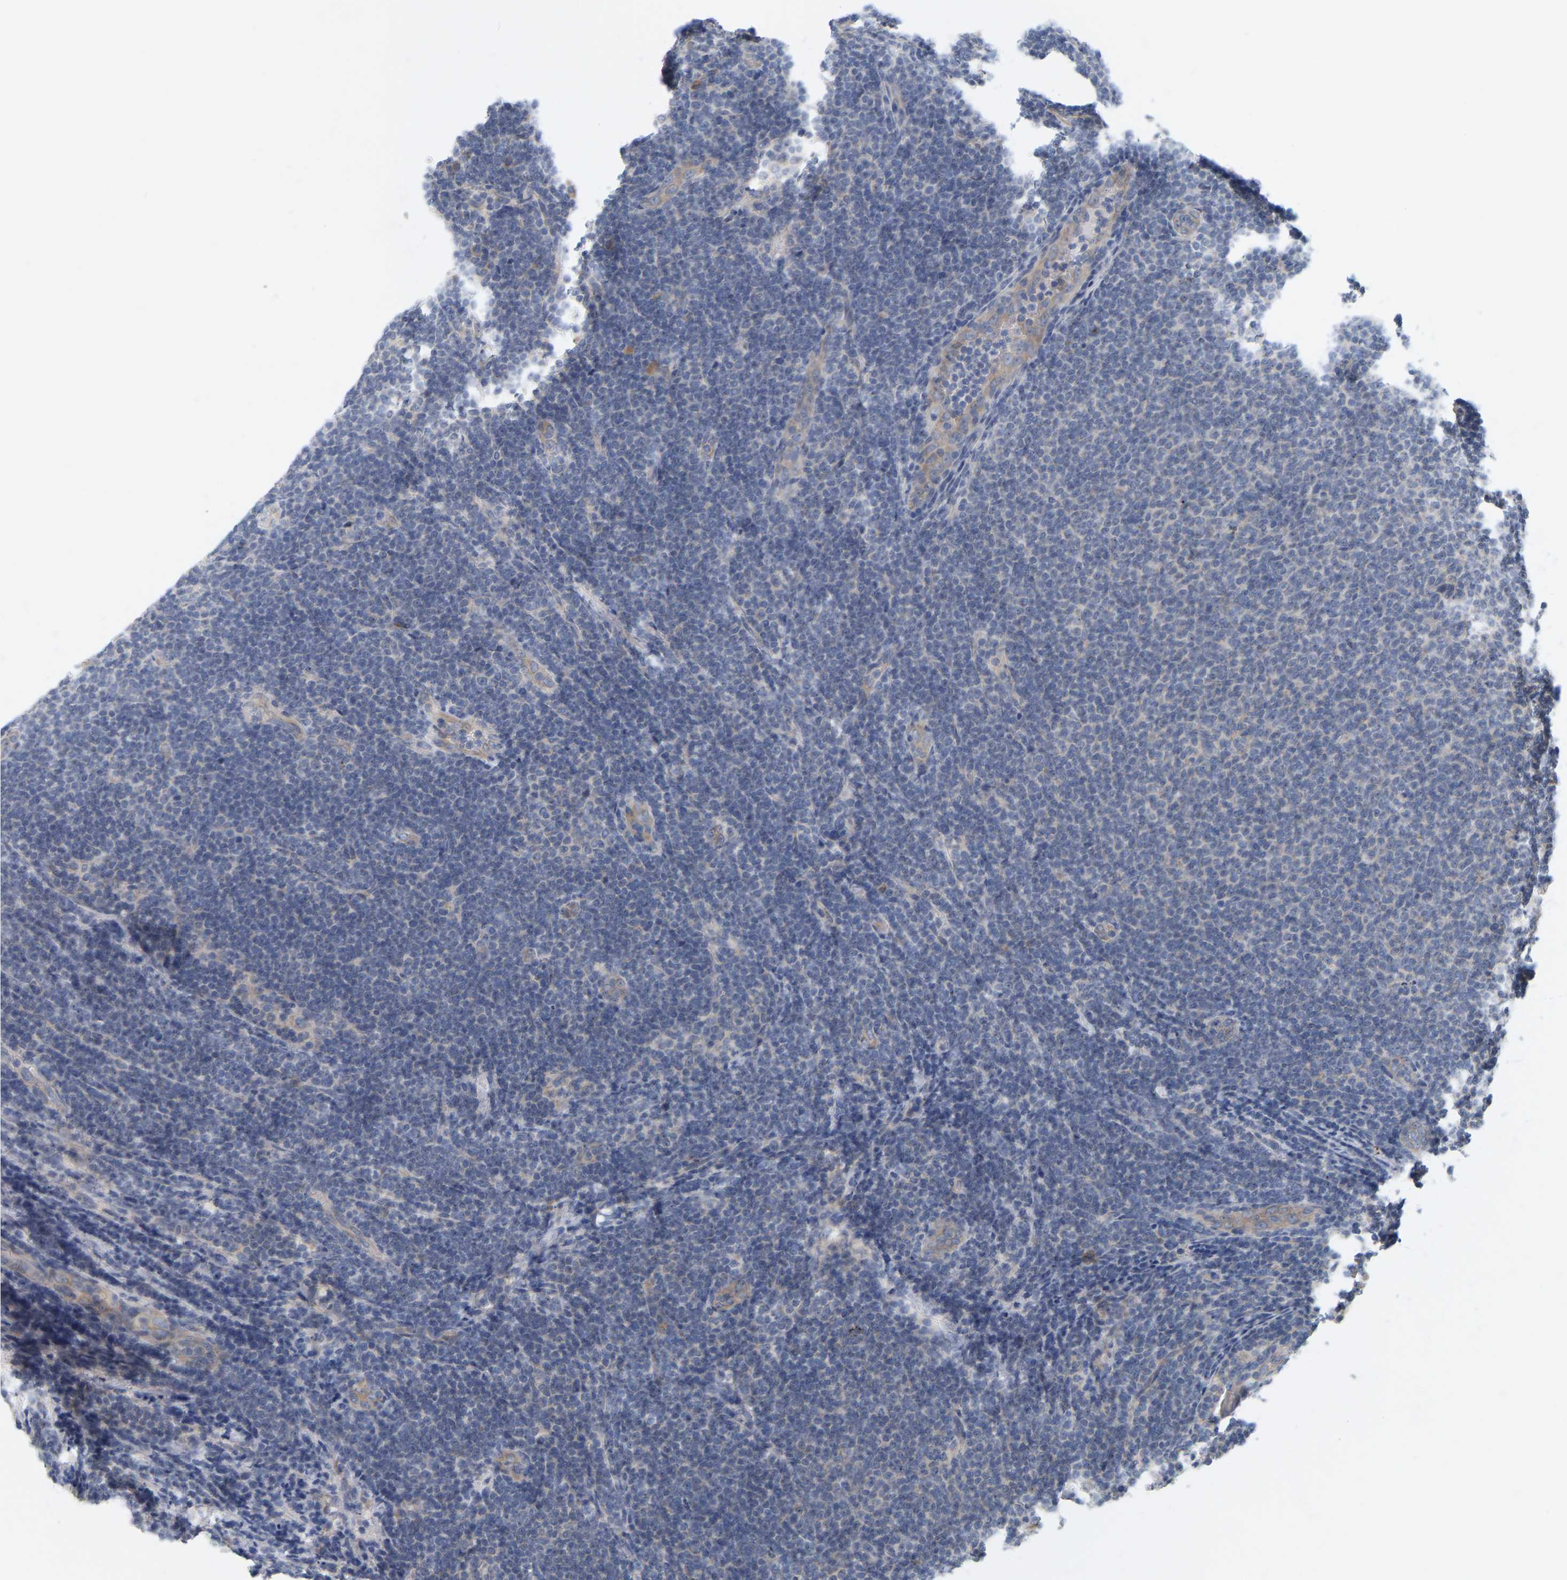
{"staining": {"intensity": "negative", "quantity": "none", "location": "none"}, "tissue": "lymphoma", "cell_type": "Tumor cells", "image_type": "cancer", "snomed": [{"axis": "morphology", "description": "Malignant lymphoma, non-Hodgkin's type, Low grade"}, {"axis": "topography", "description": "Lymph node"}], "caption": "Human malignant lymphoma, non-Hodgkin's type (low-grade) stained for a protein using immunohistochemistry (IHC) demonstrates no staining in tumor cells.", "gene": "MINDY4", "patient": {"sex": "male", "age": 66}}